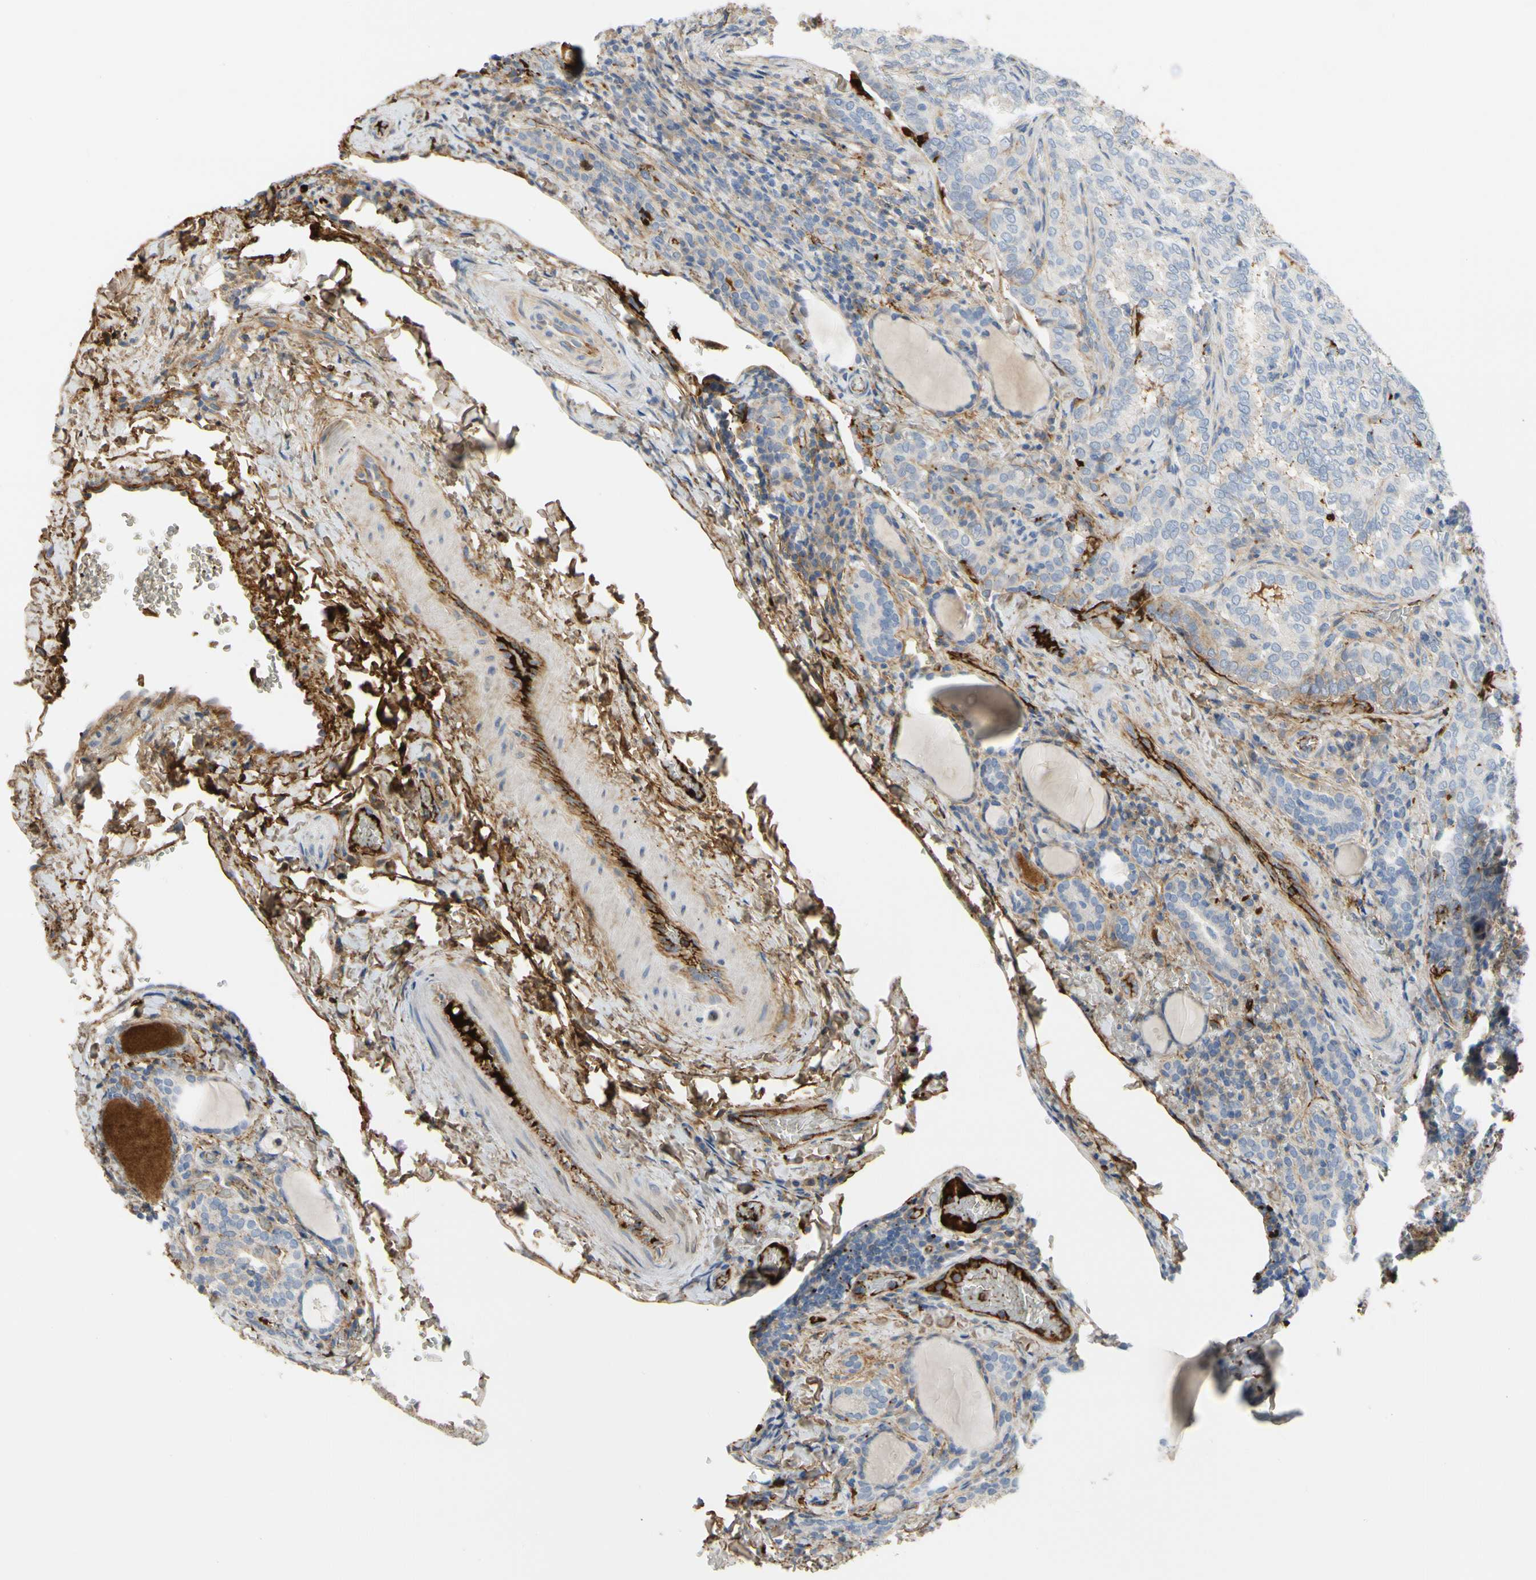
{"staining": {"intensity": "negative", "quantity": "none", "location": "none"}, "tissue": "thyroid cancer", "cell_type": "Tumor cells", "image_type": "cancer", "snomed": [{"axis": "morphology", "description": "Normal tissue, NOS"}, {"axis": "morphology", "description": "Papillary adenocarcinoma, NOS"}, {"axis": "topography", "description": "Thyroid gland"}], "caption": "This is a micrograph of IHC staining of thyroid papillary adenocarcinoma, which shows no positivity in tumor cells. (Immunohistochemistry, brightfield microscopy, high magnification).", "gene": "FGB", "patient": {"sex": "female", "age": 30}}